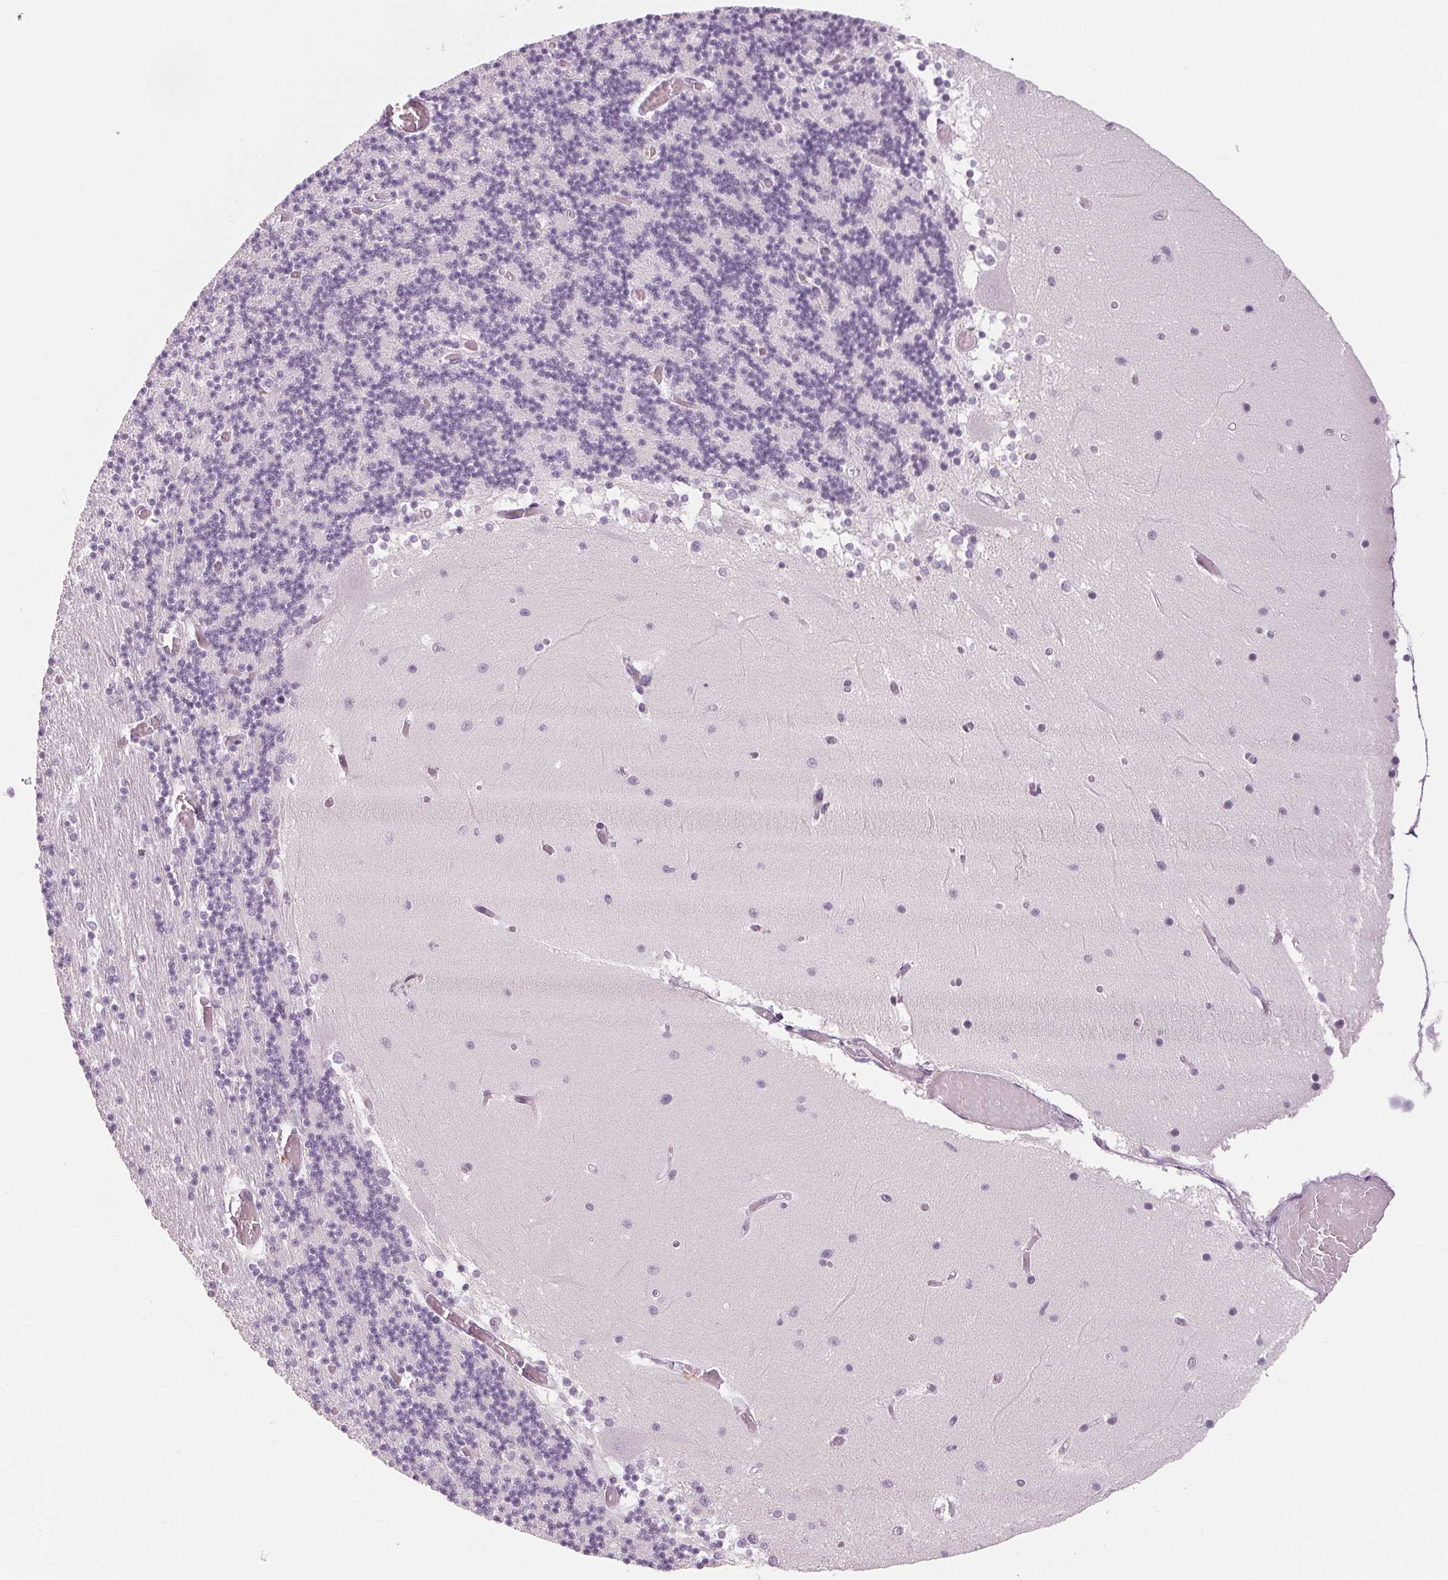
{"staining": {"intensity": "negative", "quantity": "none", "location": "none"}, "tissue": "cerebellum", "cell_type": "Cells in granular layer", "image_type": "normal", "snomed": [{"axis": "morphology", "description": "Normal tissue, NOS"}, {"axis": "topography", "description": "Cerebellum"}], "caption": "IHC of benign human cerebellum shows no positivity in cells in granular layer.", "gene": "EHHADH", "patient": {"sex": "female", "age": 28}}